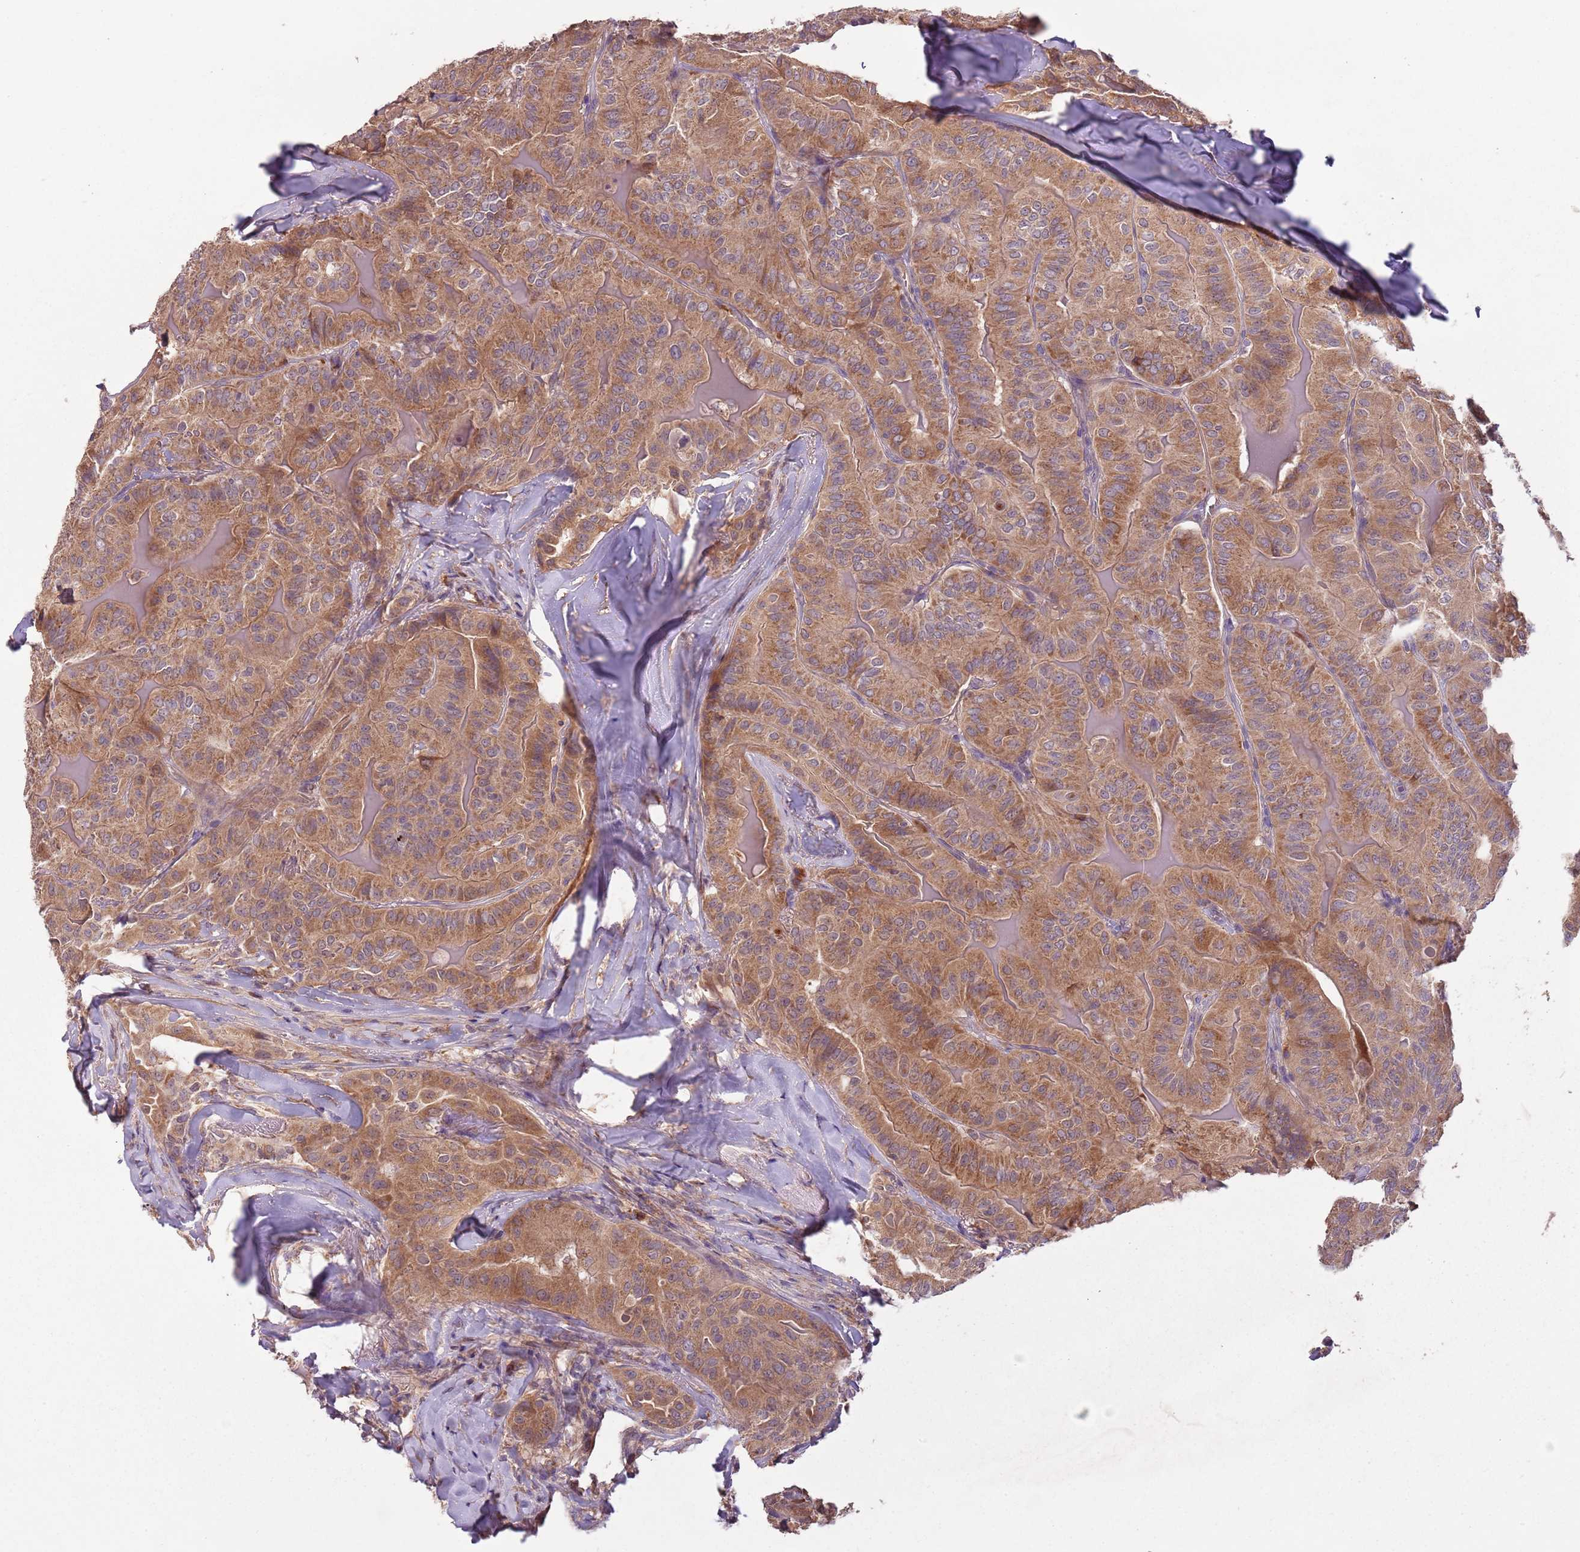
{"staining": {"intensity": "moderate", "quantity": ">75%", "location": "cytoplasmic/membranous"}, "tissue": "thyroid cancer", "cell_type": "Tumor cells", "image_type": "cancer", "snomed": [{"axis": "morphology", "description": "Papillary adenocarcinoma, NOS"}, {"axis": "topography", "description": "Thyroid gland"}], "caption": "Immunohistochemical staining of thyroid cancer (papillary adenocarcinoma) exhibits medium levels of moderate cytoplasmic/membranous positivity in approximately >75% of tumor cells.", "gene": "FECH", "patient": {"sex": "female", "age": 68}}